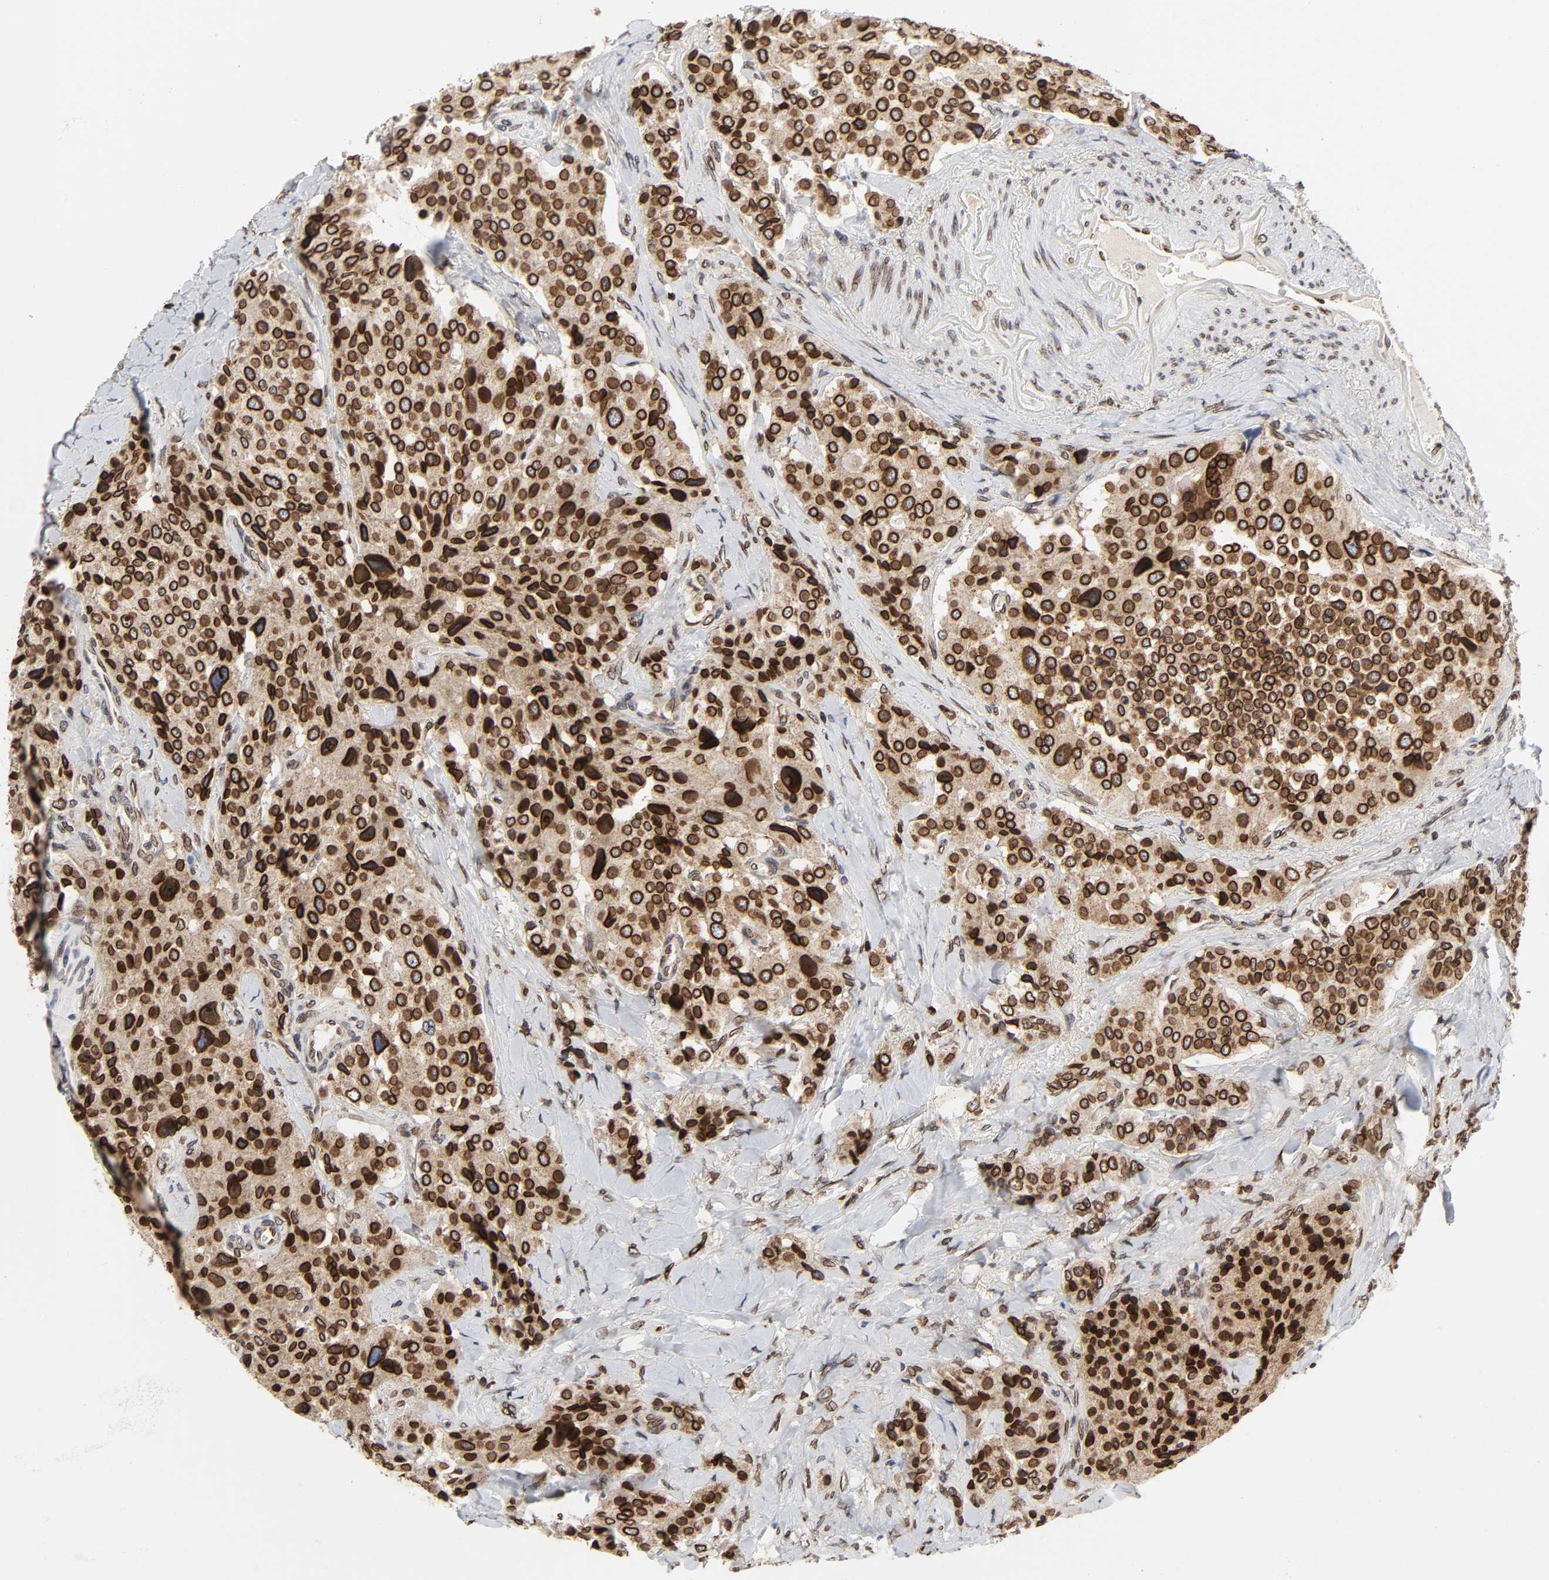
{"staining": {"intensity": "strong", "quantity": ">75%", "location": "cytoplasmic/membranous,nuclear"}, "tissue": "carcinoid", "cell_type": "Tumor cells", "image_type": "cancer", "snomed": [{"axis": "morphology", "description": "Carcinoid, malignant, NOS"}, {"axis": "topography", "description": "Colon"}], "caption": "Protein analysis of carcinoid tissue shows strong cytoplasmic/membranous and nuclear staining in about >75% of tumor cells. (DAB IHC with brightfield microscopy, high magnification).", "gene": "RANGAP1", "patient": {"sex": "female", "age": 61}}